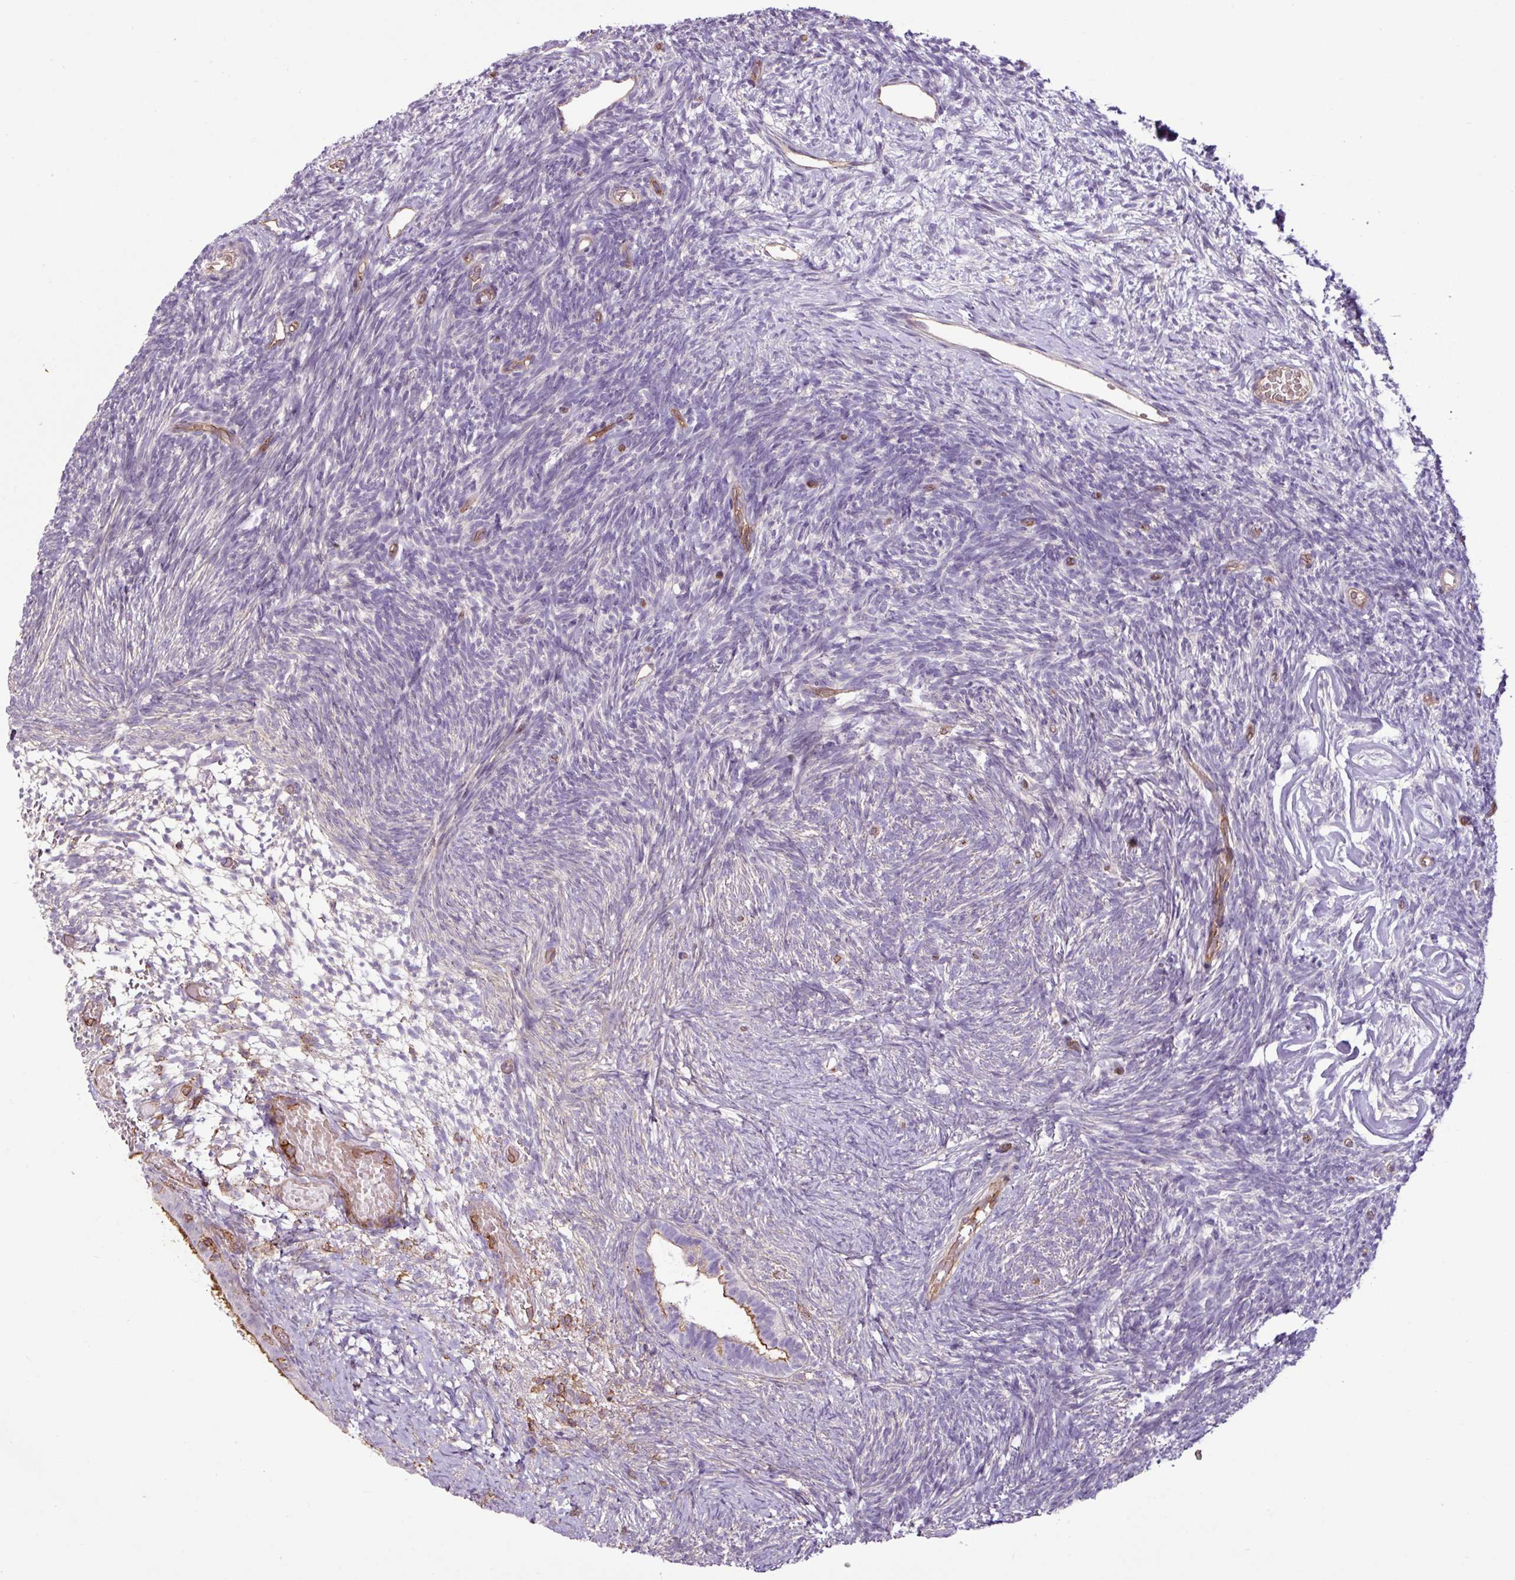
{"staining": {"intensity": "negative", "quantity": "none", "location": "none"}, "tissue": "ovary", "cell_type": "Ovarian stroma cells", "image_type": "normal", "snomed": [{"axis": "morphology", "description": "Normal tissue, NOS"}, {"axis": "topography", "description": "Ovary"}], "caption": "Histopathology image shows no significant protein expression in ovarian stroma cells of benign ovary. Brightfield microscopy of IHC stained with DAB (brown) and hematoxylin (blue), captured at high magnification.", "gene": "ZNF106", "patient": {"sex": "female", "age": 39}}